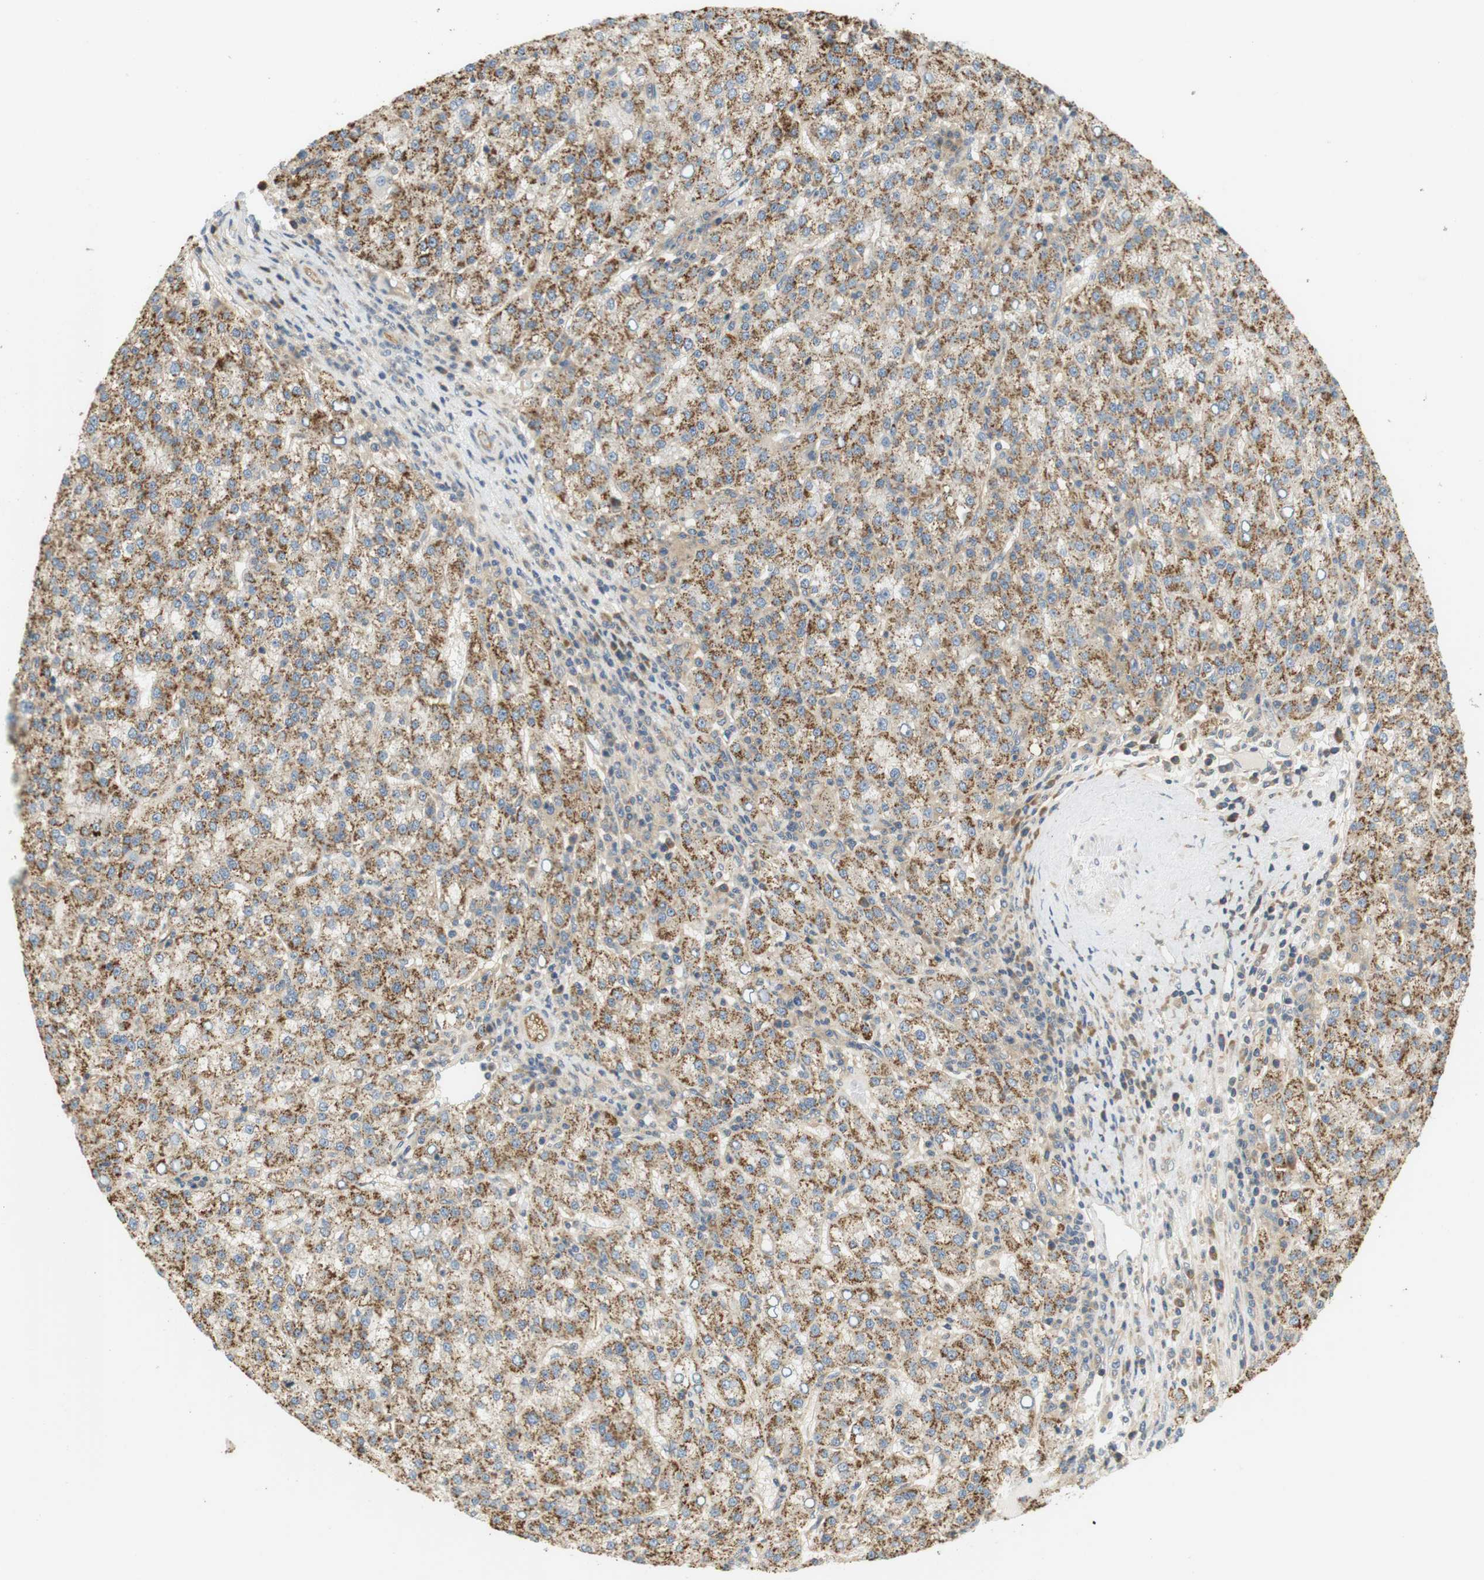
{"staining": {"intensity": "moderate", "quantity": ">75%", "location": "cytoplasmic/membranous"}, "tissue": "liver cancer", "cell_type": "Tumor cells", "image_type": "cancer", "snomed": [{"axis": "morphology", "description": "Carcinoma, Hepatocellular, NOS"}, {"axis": "topography", "description": "Liver"}], "caption": "A medium amount of moderate cytoplasmic/membranous expression is seen in about >75% of tumor cells in liver cancer (hepatocellular carcinoma) tissue. Ihc stains the protein in brown and the nuclei are stained blue.", "gene": "SH3GLB1", "patient": {"sex": "female", "age": 58}}